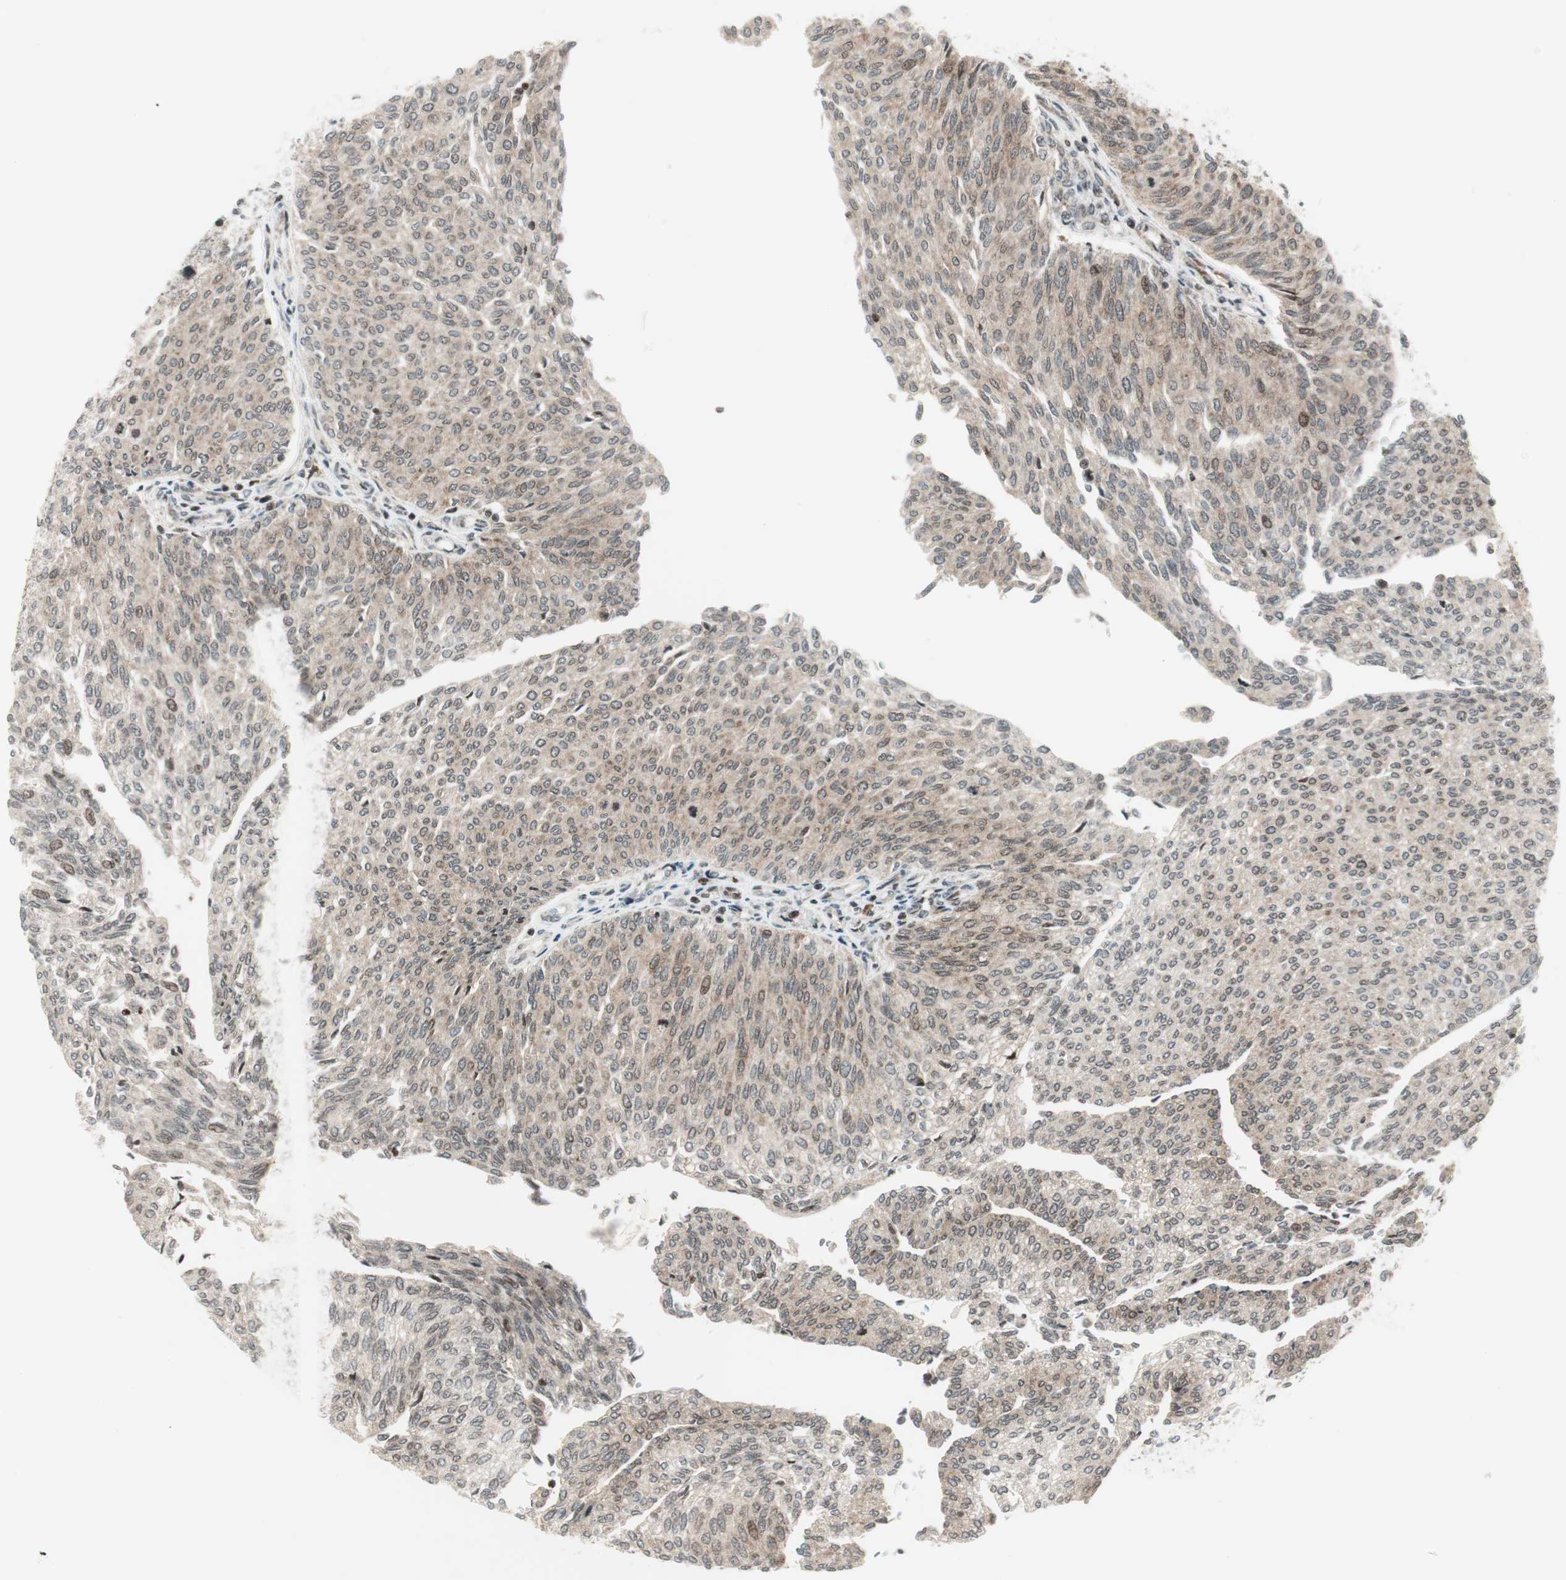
{"staining": {"intensity": "weak", "quantity": ">75%", "location": "cytoplasmic/membranous,nuclear"}, "tissue": "urothelial cancer", "cell_type": "Tumor cells", "image_type": "cancer", "snomed": [{"axis": "morphology", "description": "Urothelial carcinoma, Low grade"}, {"axis": "topography", "description": "Urinary bladder"}], "caption": "Urothelial carcinoma (low-grade) tissue shows weak cytoplasmic/membranous and nuclear positivity in approximately >75% of tumor cells", "gene": "TPT1", "patient": {"sex": "female", "age": 79}}